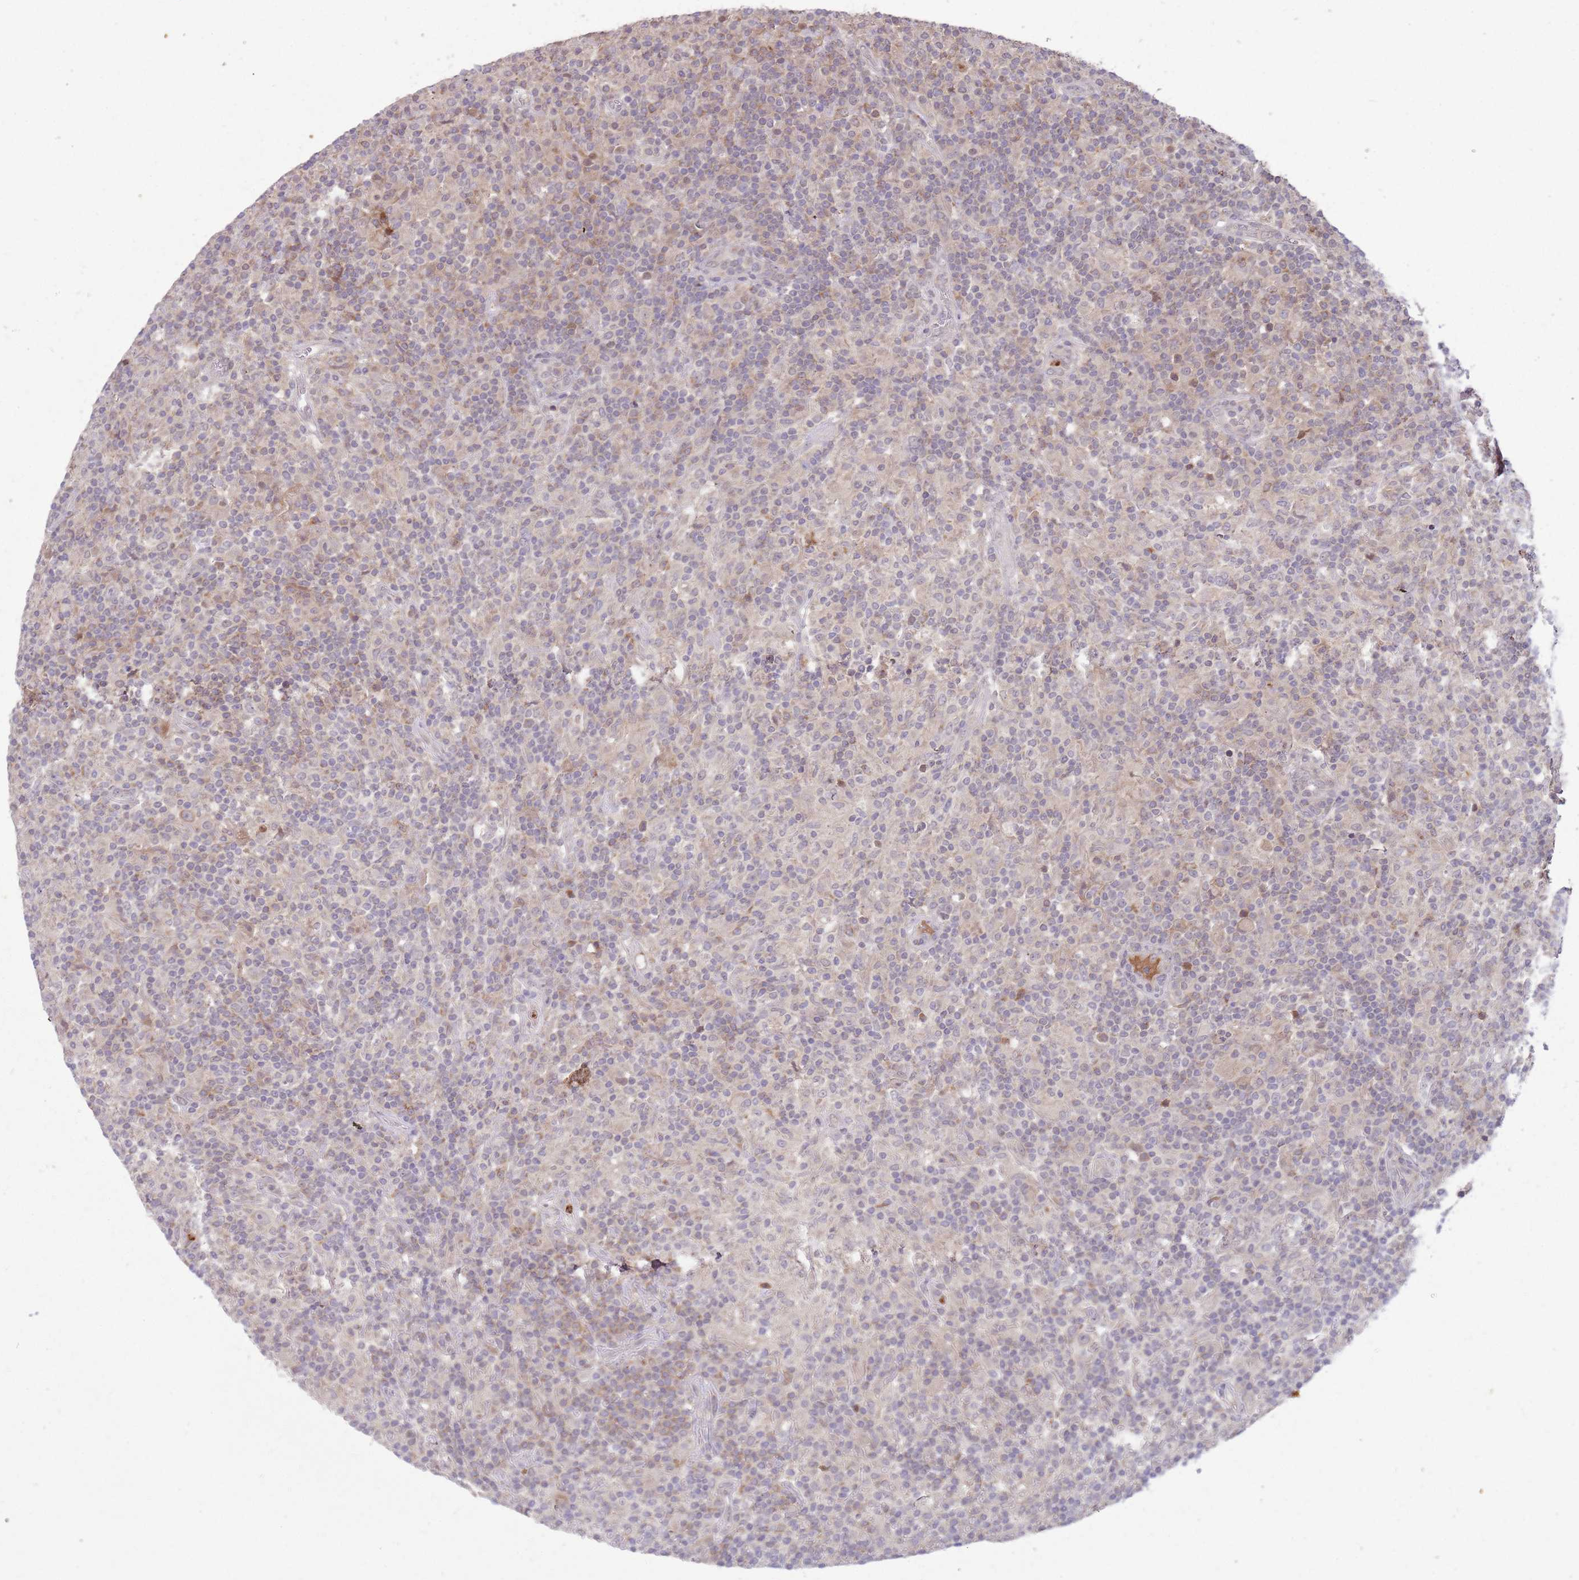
{"staining": {"intensity": "negative", "quantity": "none", "location": "none"}, "tissue": "lymphoma", "cell_type": "Tumor cells", "image_type": "cancer", "snomed": [{"axis": "morphology", "description": "Hodgkin's disease, NOS"}, {"axis": "topography", "description": "Lymph node"}], "caption": "A high-resolution micrograph shows immunohistochemistry staining of lymphoma, which exhibits no significant expression in tumor cells.", "gene": "NBPF6", "patient": {"sex": "male", "age": 70}}